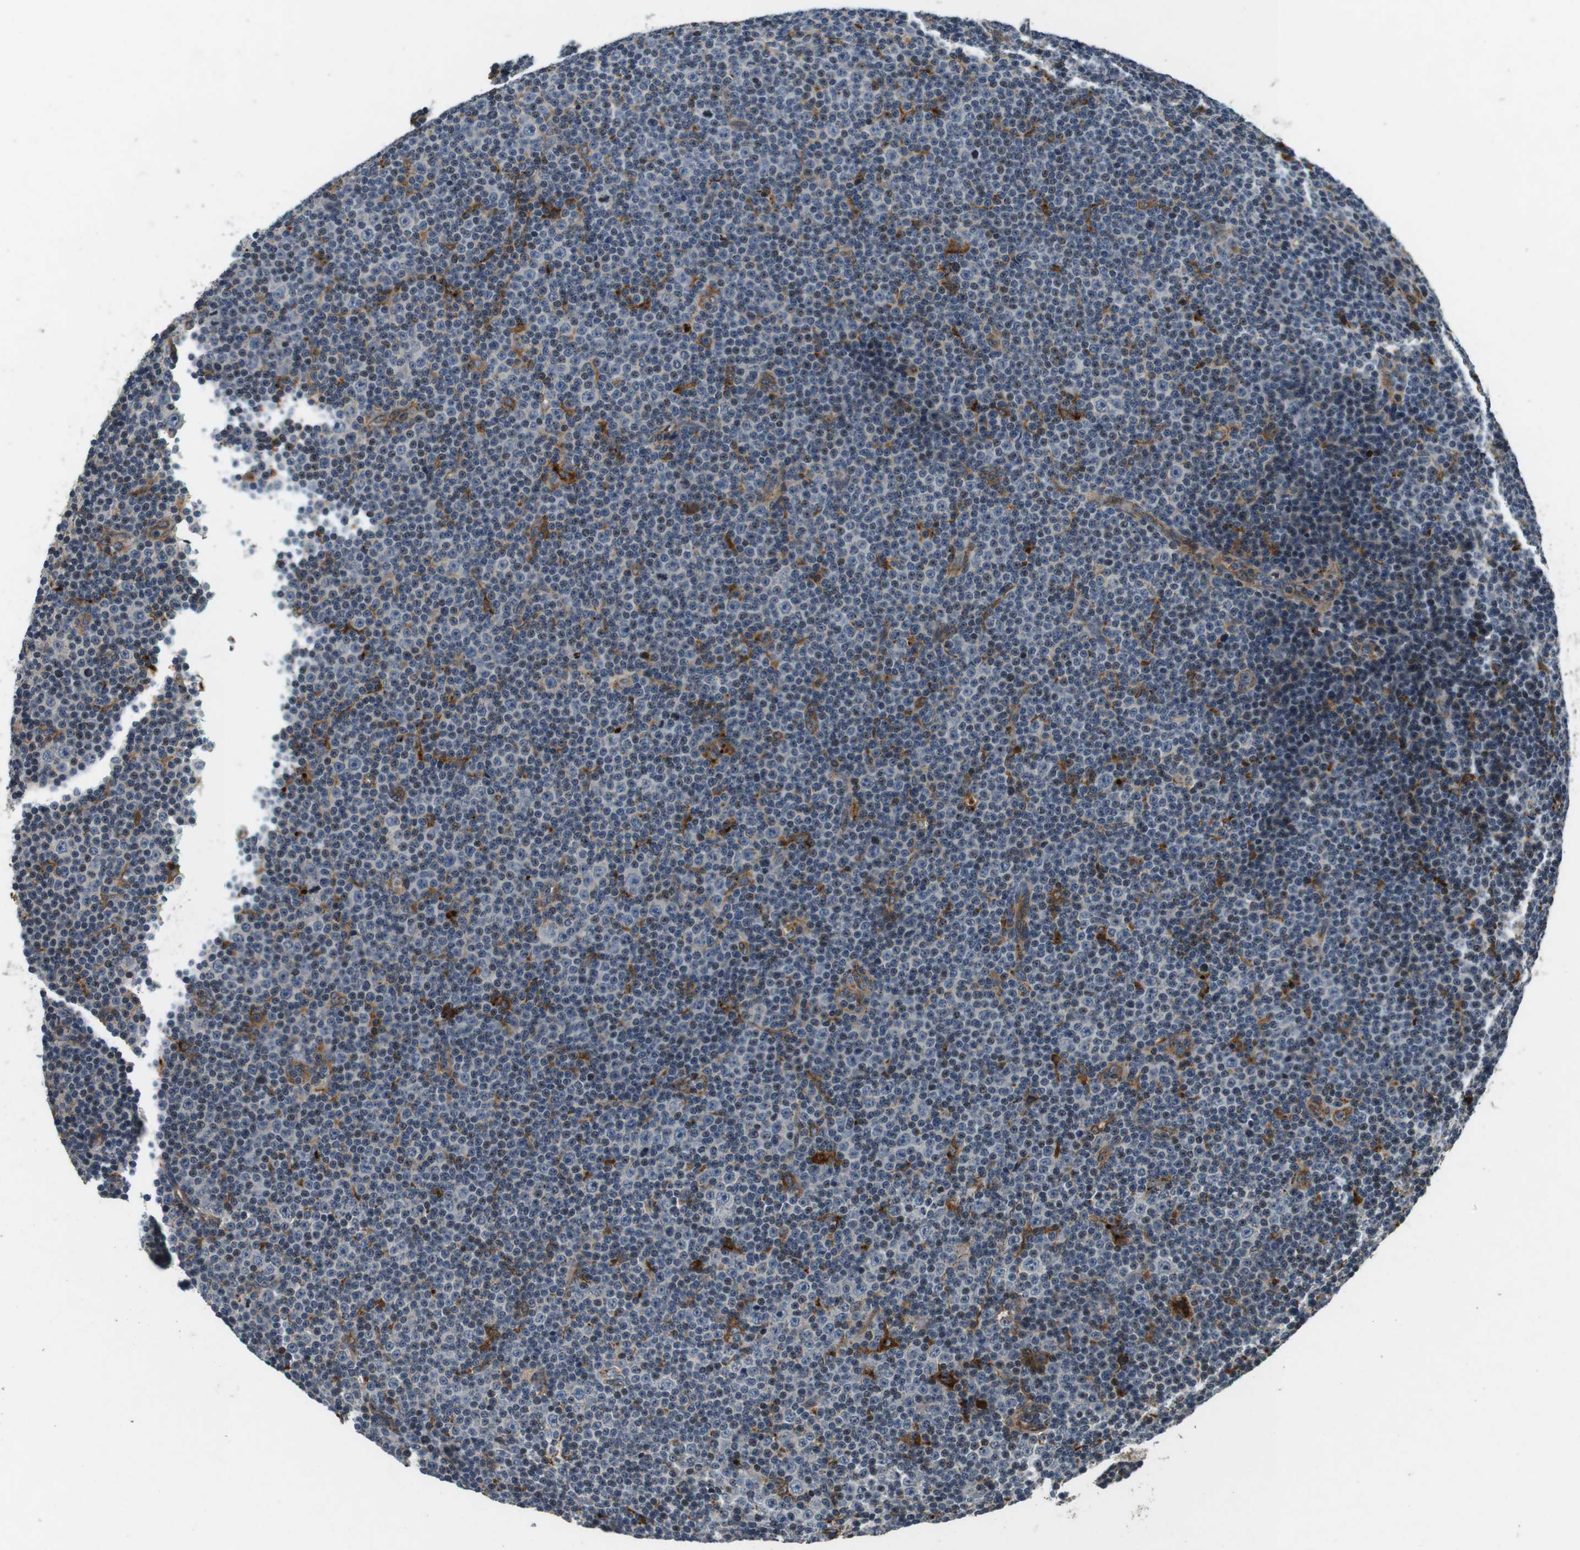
{"staining": {"intensity": "negative", "quantity": "none", "location": "none"}, "tissue": "lymphoma", "cell_type": "Tumor cells", "image_type": "cancer", "snomed": [{"axis": "morphology", "description": "Malignant lymphoma, non-Hodgkin's type, Low grade"}, {"axis": "topography", "description": "Lymph node"}], "caption": "IHC of lymphoma displays no expression in tumor cells.", "gene": "TXNRD1", "patient": {"sex": "female", "age": 67}}